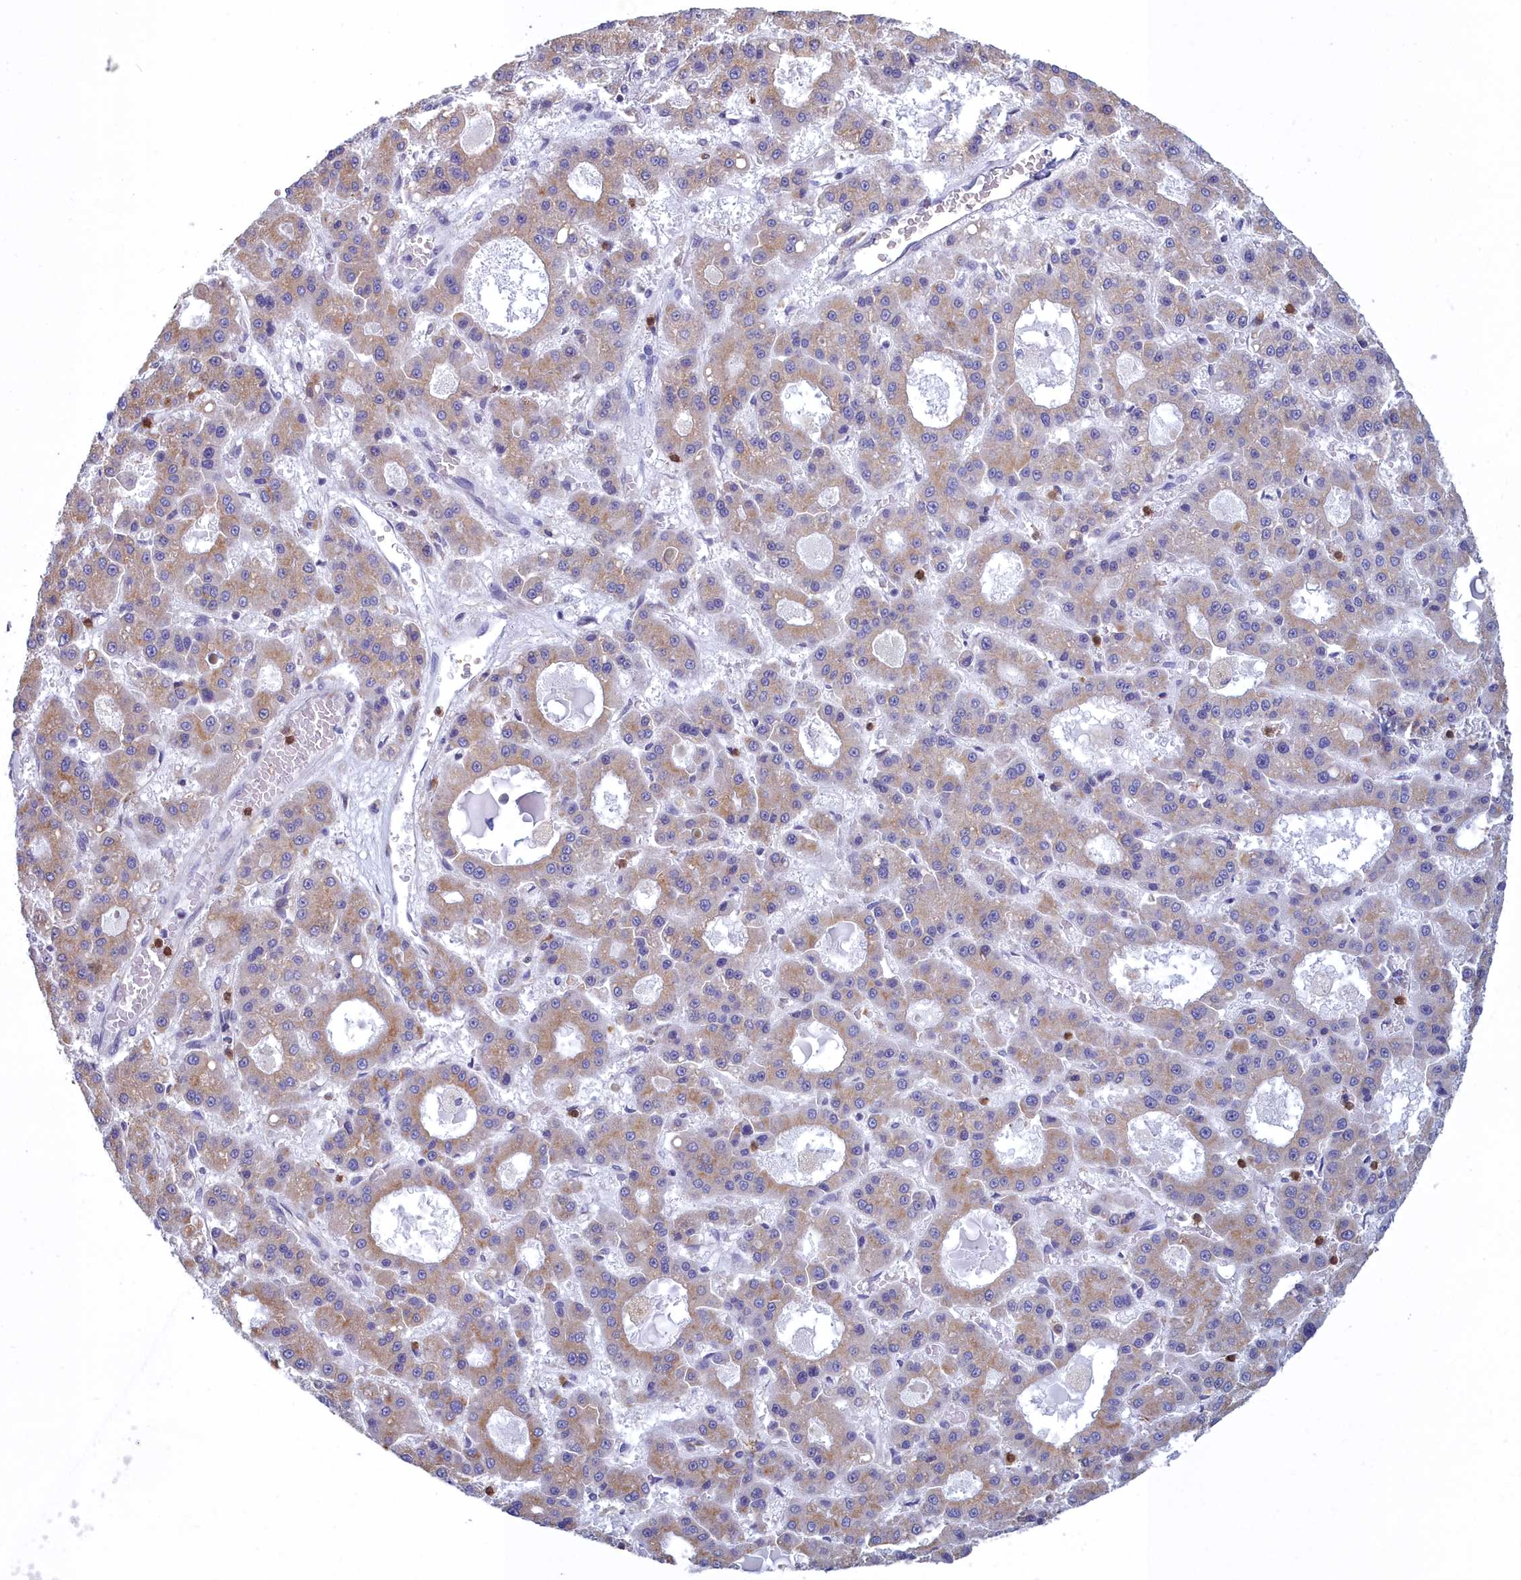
{"staining": {"intensity": "moderate", "quantity": "25%-75%", "location": "cytoplasmic/membranous"}, "tissue": "liver cancer", "cell_type": "Tumor cells", "image_type": "cancer", "snomed": [{"axis": "morphology", "description": "Carcinoma, Hepatocellular, NOS"}, {"axis": "topography", "description": "Liver"}], "caption": "DAB immunohistochemical staining of liver hepatocellular carcinoma shows moderate cytoplasmic/membranous protein expression in about 25%-75% of tumor cells. The staining is performed using DAB brown chromogen to label protein expression. The nuclei are counter-stained blue using hematoxylin.", "gene": "HM13", "patient": {"sex": "male", "age": 70}}